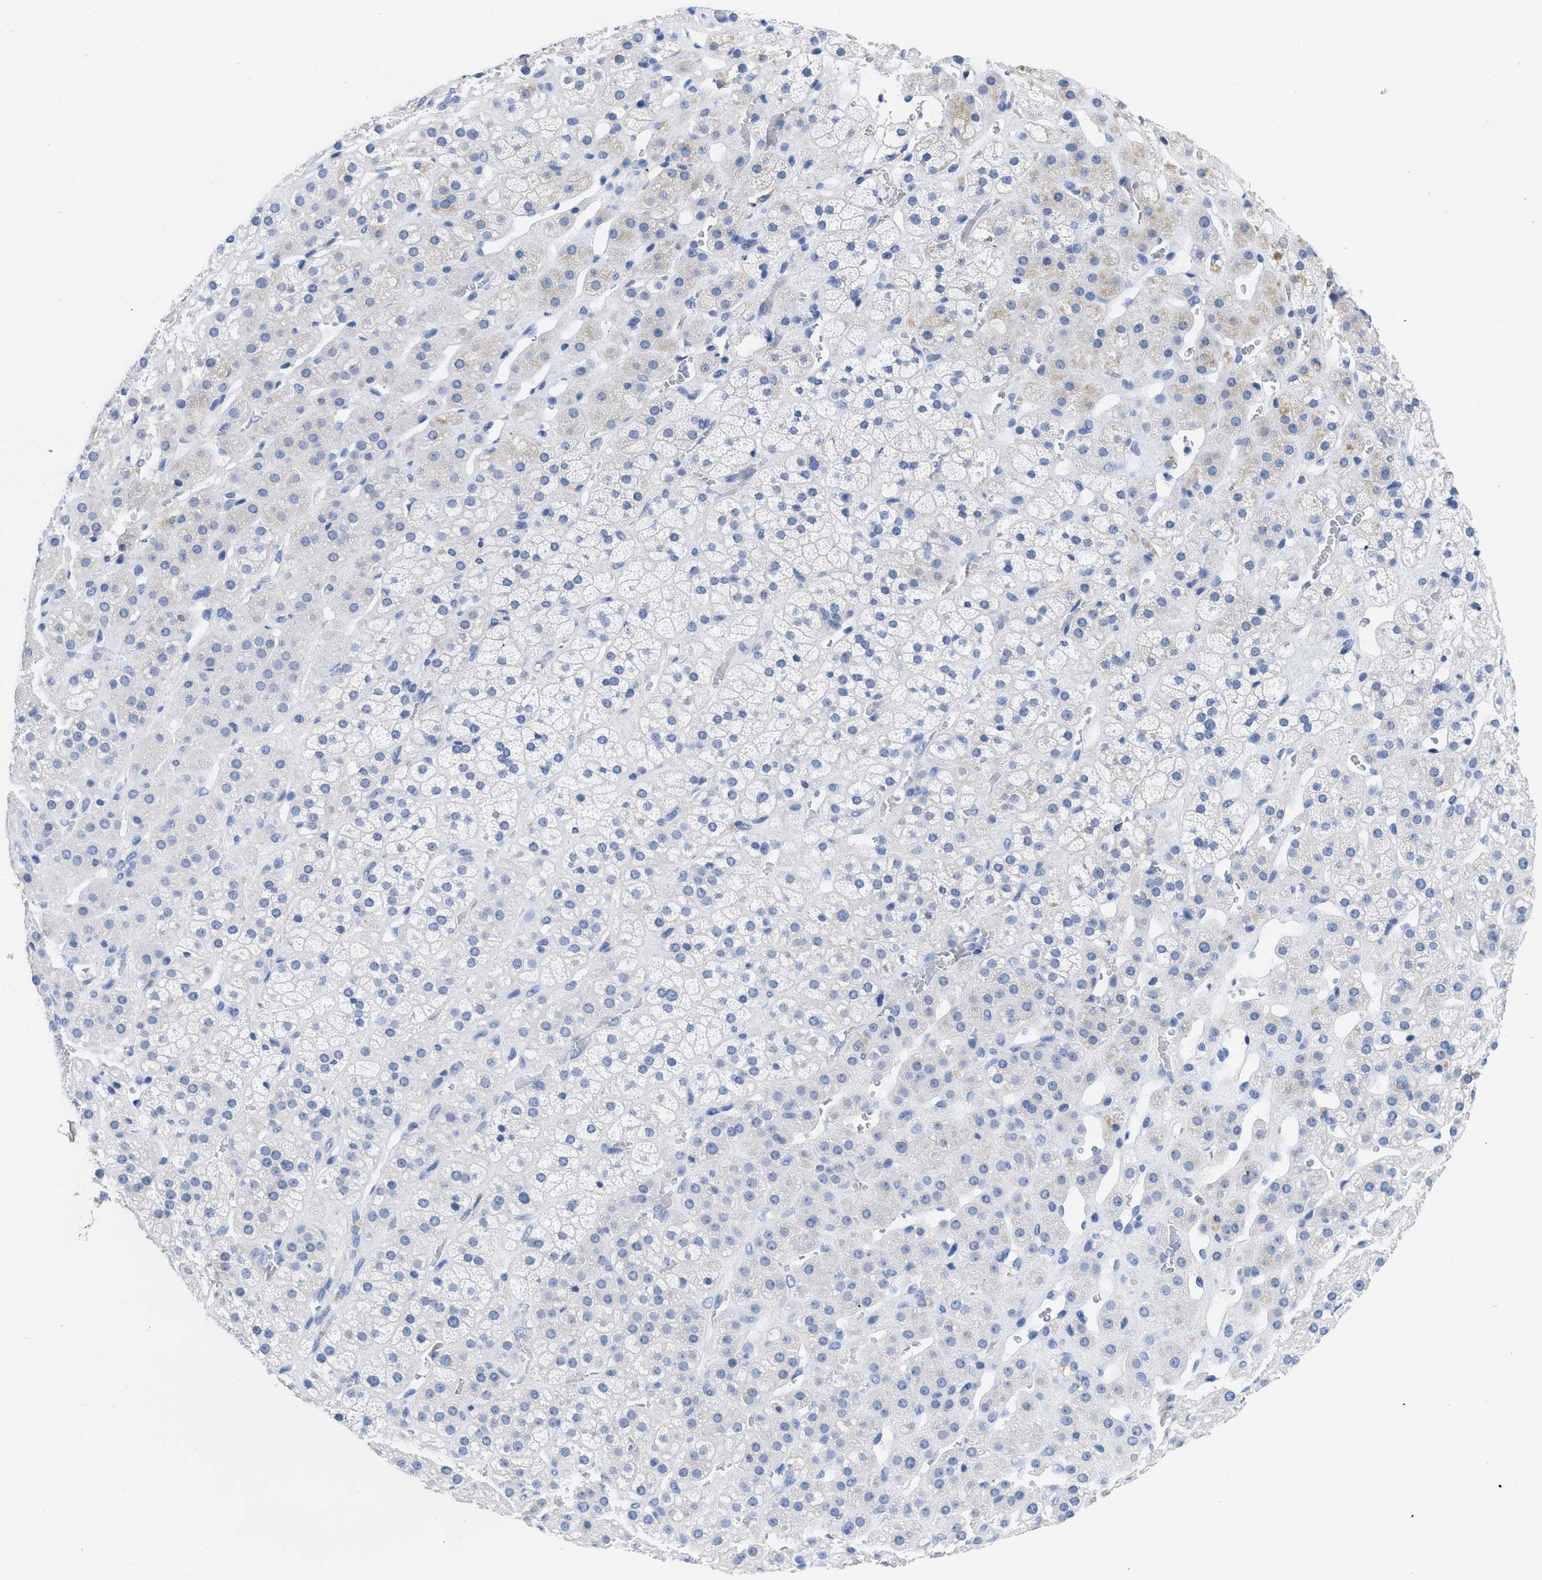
{"staining": {"intensity": "negative", "quantity": "none", "location": "none"}, "tissue": "adrenal gland", "cell_type": "Glandular cells", "image_type": "normal", "snomed": [{"axis": "morphology", "description": "Normal tissue, NOS"}, {"axis": "topography", "description": "Adrenal gland"}], "caption": "The image reveals no staining of glandular cells in unremarkable adrenal gland.", "gene": "PYY", "patient": {"sex": "male", "age": 56}}